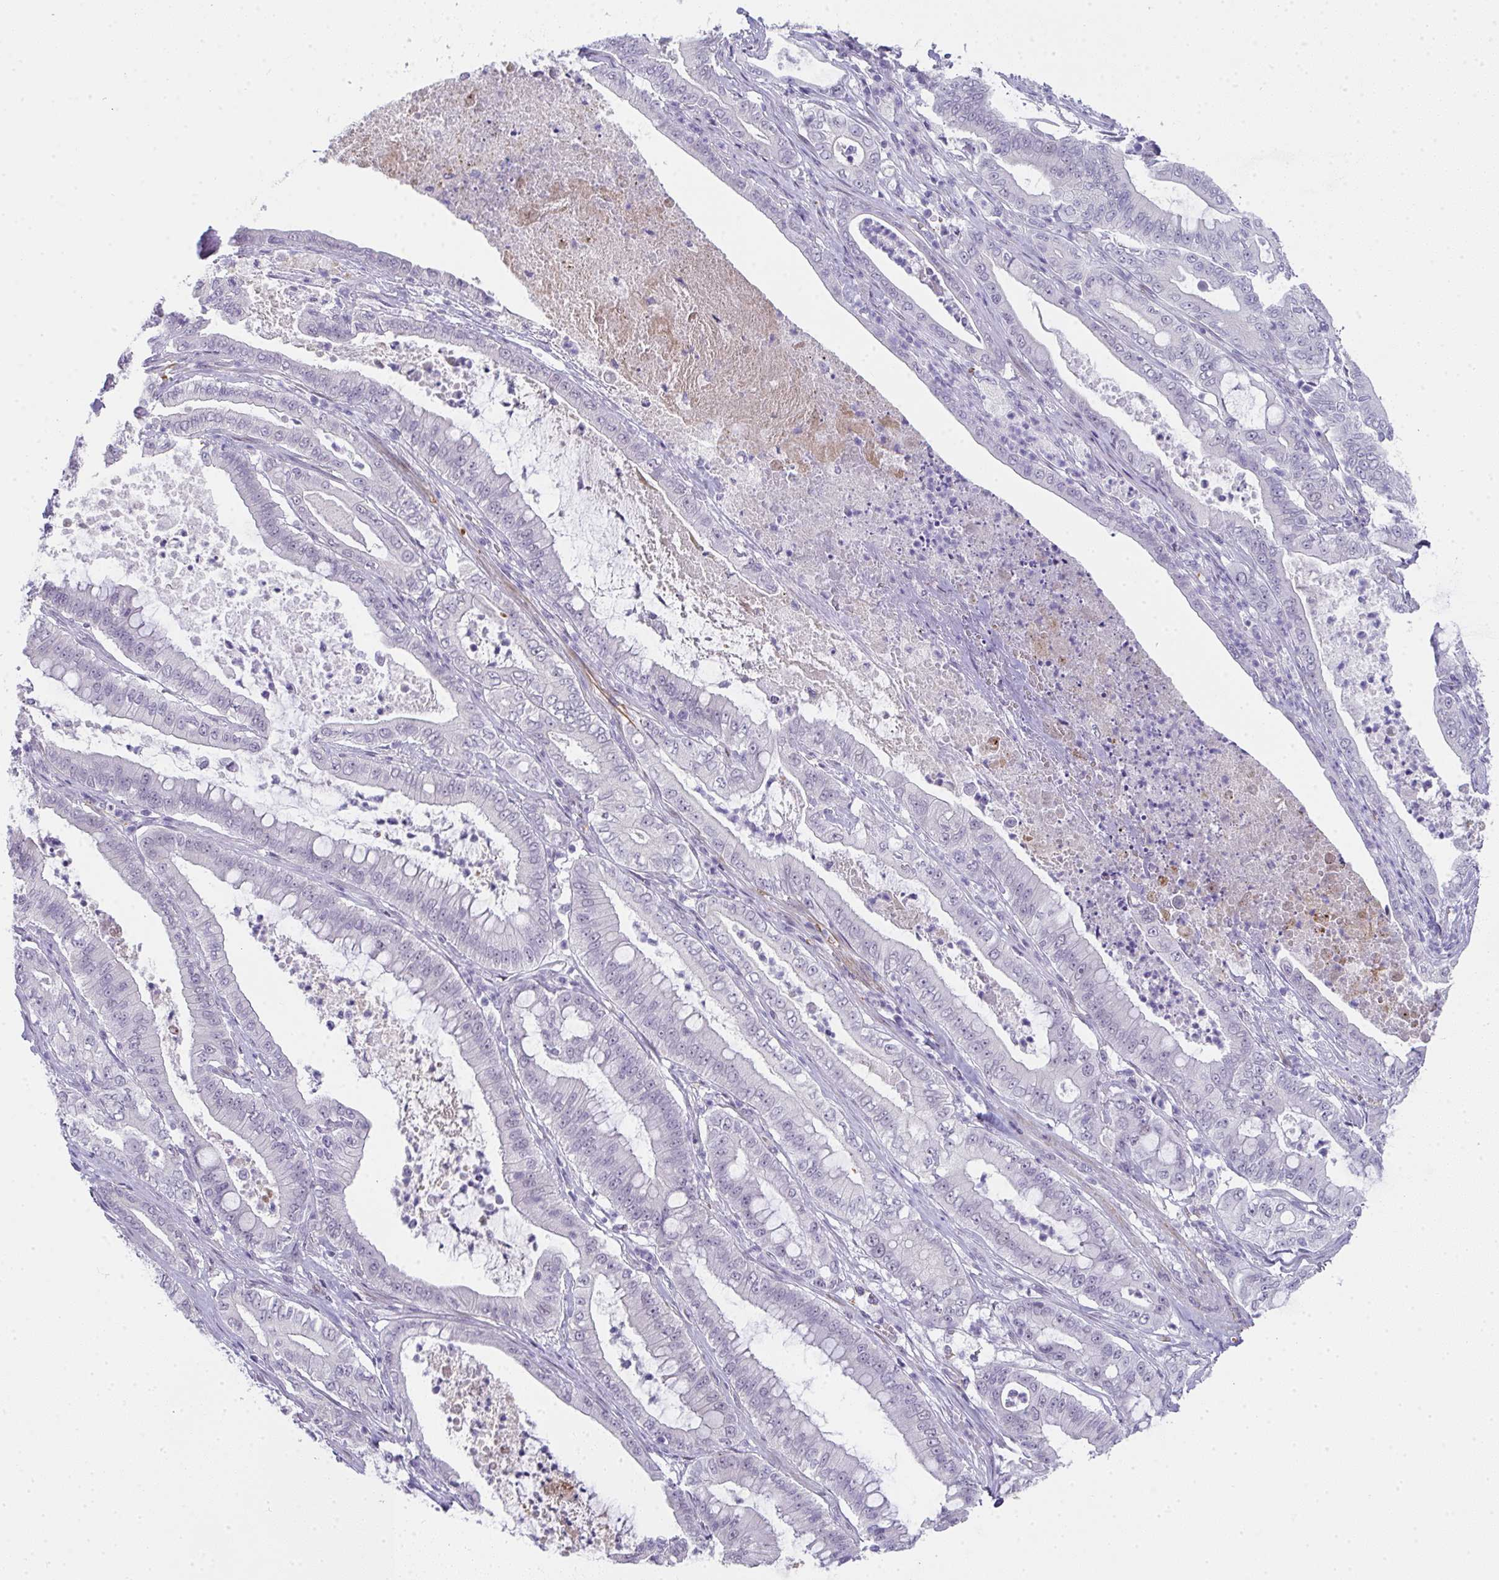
{"staining": {"intensity": "negative", "quantity": "none", "location": "none"}, "tissue": "pancreatic cancer", "cell_type": "Tumor cells", "image_type": "cancer", "snomed": [{"axis": "morphology", "description": "Adenocarcinoma, NOS"}, {"axis": "topography", "description": "Pancreas"}], "caption": "Immunohistochemistry (IHC) histopathology image of neoplastic tissue: adenocarcinoma (pancreatic) stained with DAB demonstrates no significant protein expression in tumor cells. (DAB (3,3'-diaminobenzidine) IHC with hematoxylin counter stain).", "gene": "TNMD", "patient": {"sex": "male", "age": 71}}